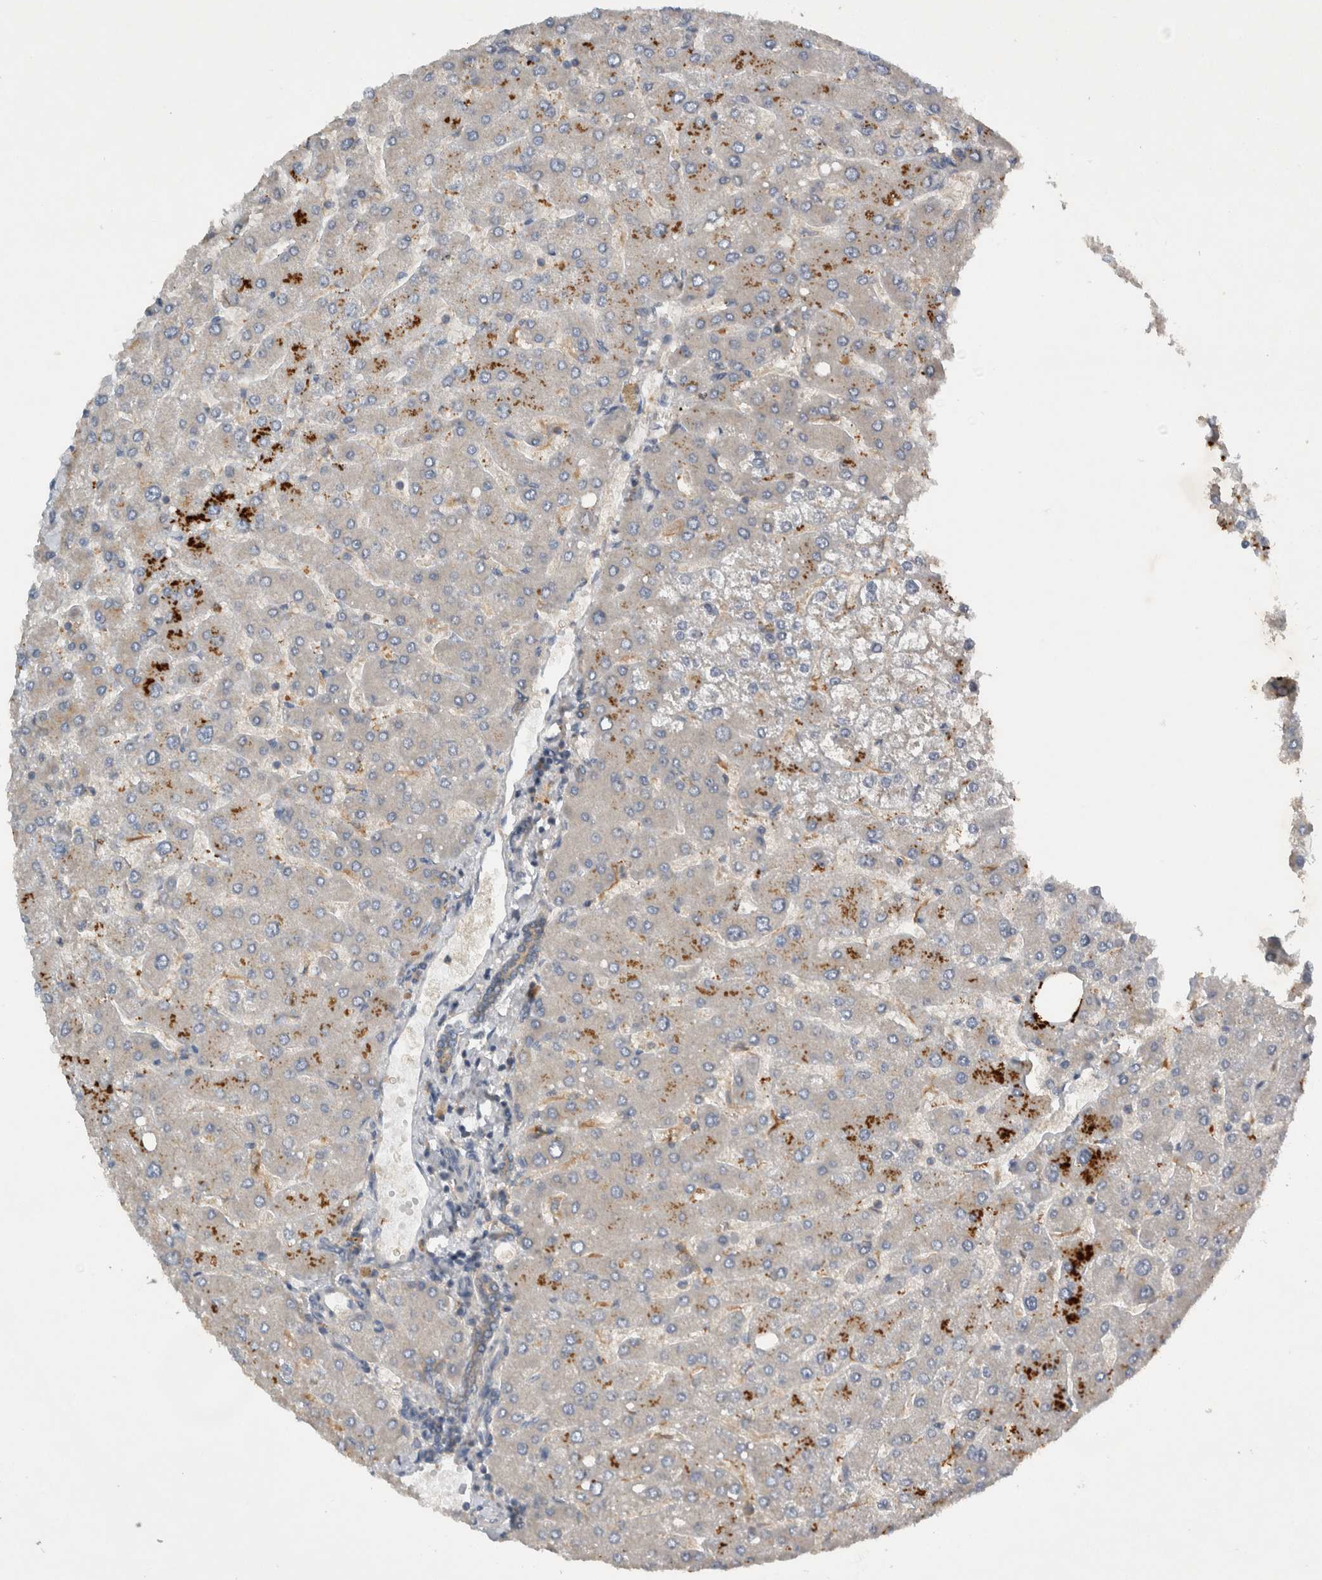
{"staining": {"intensity": "moderate", "quantity": ">75%", "location": "cytoplasmic/membranous"}, "tissue": "liver", "cell_type": "Cholangiocytes", "image_type": "normal", "snomed": [{"axis": "morphology", "description": "Normal tissue, NOS"}, {"axis": "topography", "description": "Liver"}], "caption": "Protein expression analysis of benign liver displays moderate cytoplasmic/membranous expression in about >75% of cholangiocytes. (brown staining indicates protein expression, while blue staining denotes nuclei).", "gene": "SCARA5", "patient": {"sex": "male", "age": 55}}